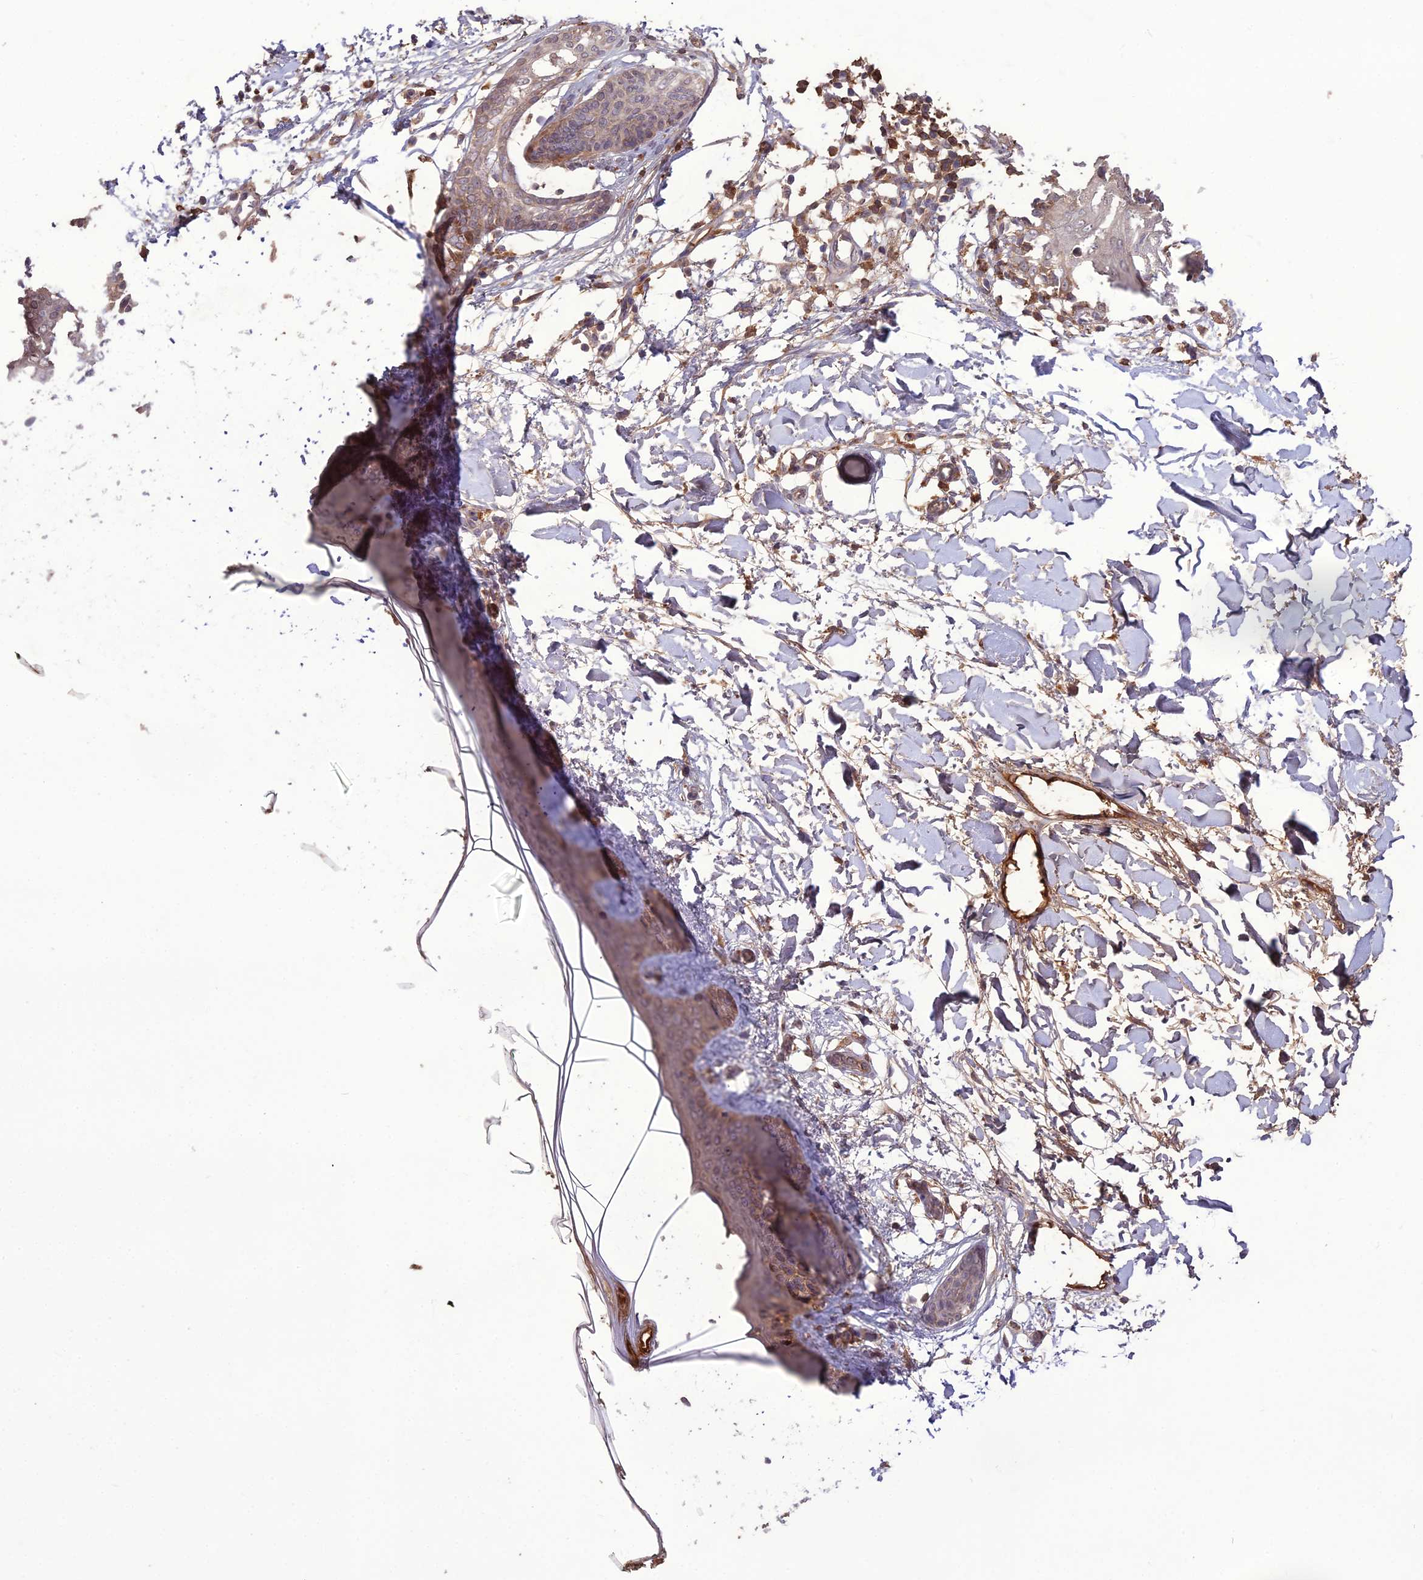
{"staining": {"intensity": "weak", "quantity": ">75%", "location": "cytoplasmic/membranous"}, "tissue": "skin", "cell_type": "Fibroblasts", "image_type": "normal", "snomed": [{"axis": "morphology", "description": "Normal tissue, NOS"}, {"axis": "topography", "description": "Skin"}], "caption": "IHC staining of benign skin, which exhibits low levels of weak cytoplasmic/membranous positivity in about >75% of fibroblasts indicating weak cytoplasmic/membranous protein expression. The staining was performed using DAB (brown) for protein detection and nuclei were counterstained in hematoxylin (blue).", "gene": "KCTD16", "patient": {"sex": "female", "age": 34}}